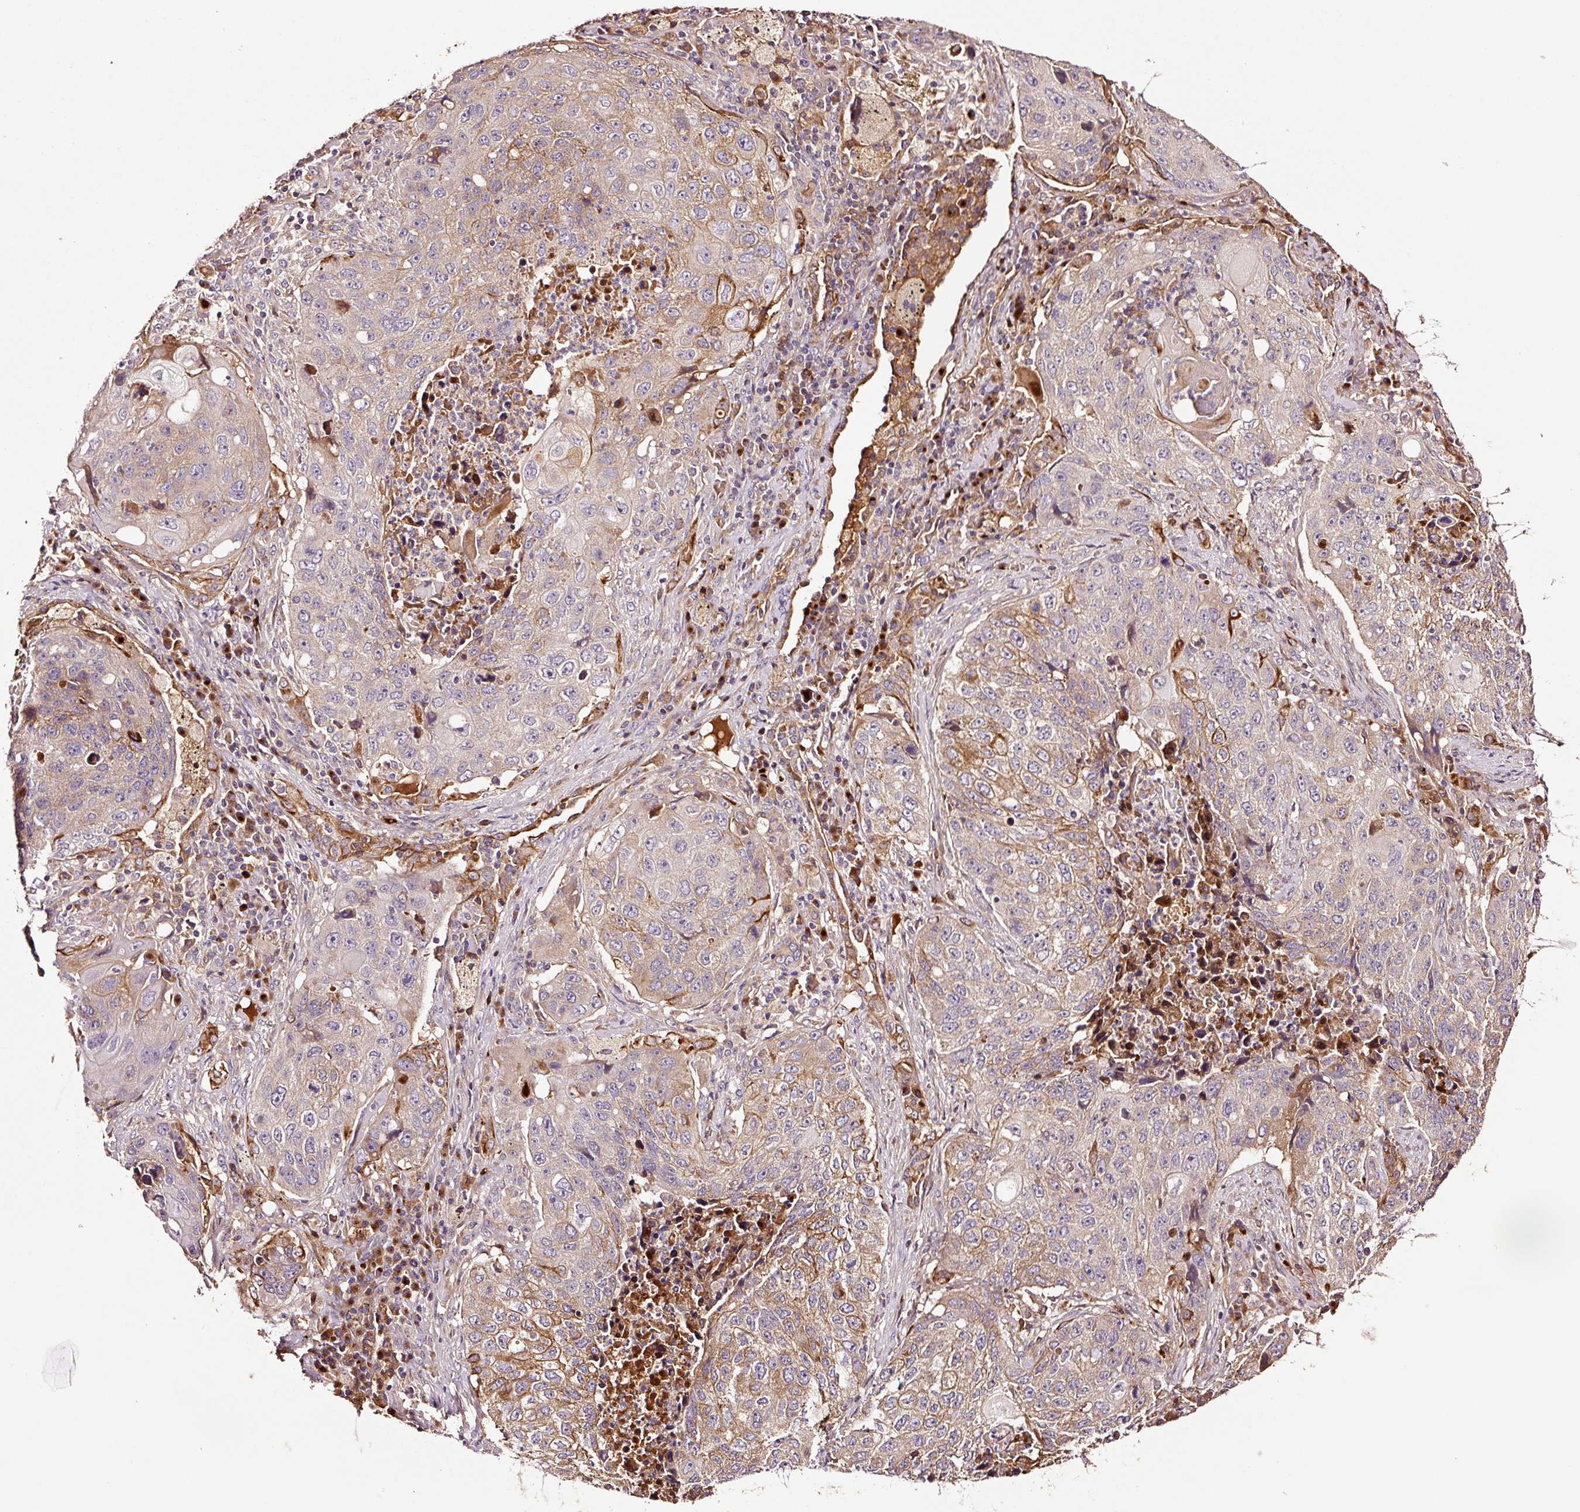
{"staining": {"intensity": "moderate", "quantity": "<25%", "location": "cytoplasmic/membranous"}, "tissue": "lung cancer", "cell_type": "Tumor cells", "image_type": "cancer", "snomed": [{"axis": "morphology", "description": "Squamous cell carcinoma, NOS"}, {"axis": "topography", "description": "Lung"}], "caption": "Lung cancer (squamous cell carcinoma) tissue demonstrates moderate cytoplasmic/membranous expression in about <25% of tumor cells", "gene": "PGLYRP2", "patient": {"sex": "female", "age": 63}}